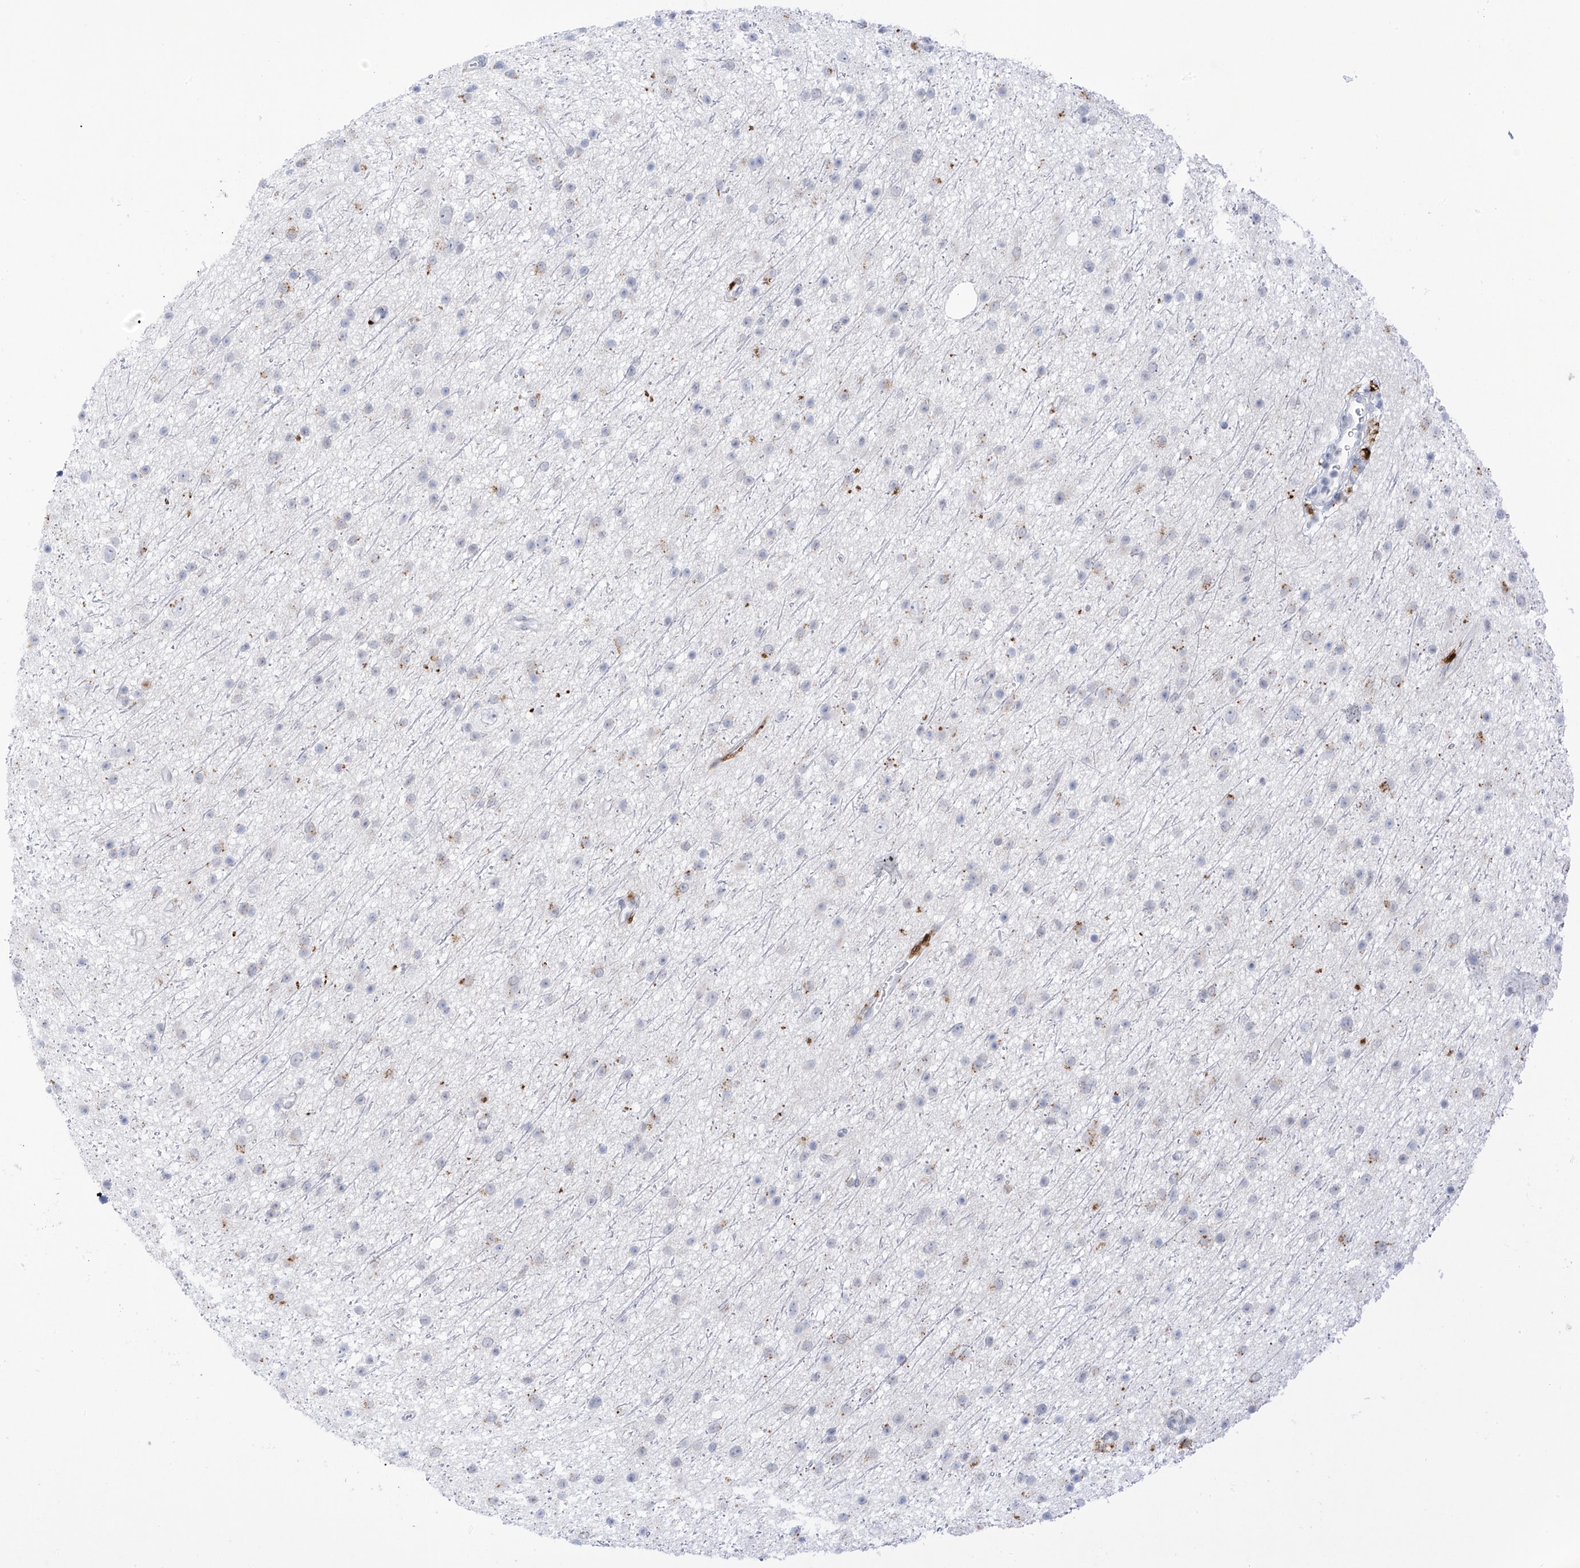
{"staining": {"intensity": "negative", "quantity": "none", "location": "none"}, "tissue": "glioma", "cell_type": "Tumor cells", "image_type": "cancer", "snomed": [{"axis": "morphology", "description": "Glioma, malignant, Low grade"}, {"axis": "topography", "description": "Cerebral cortex"}], "caption": "There is no significant expression in tumor cells of glioma.", "gene": "PSPH", "patient": {"sex": "female", "age": 39}}